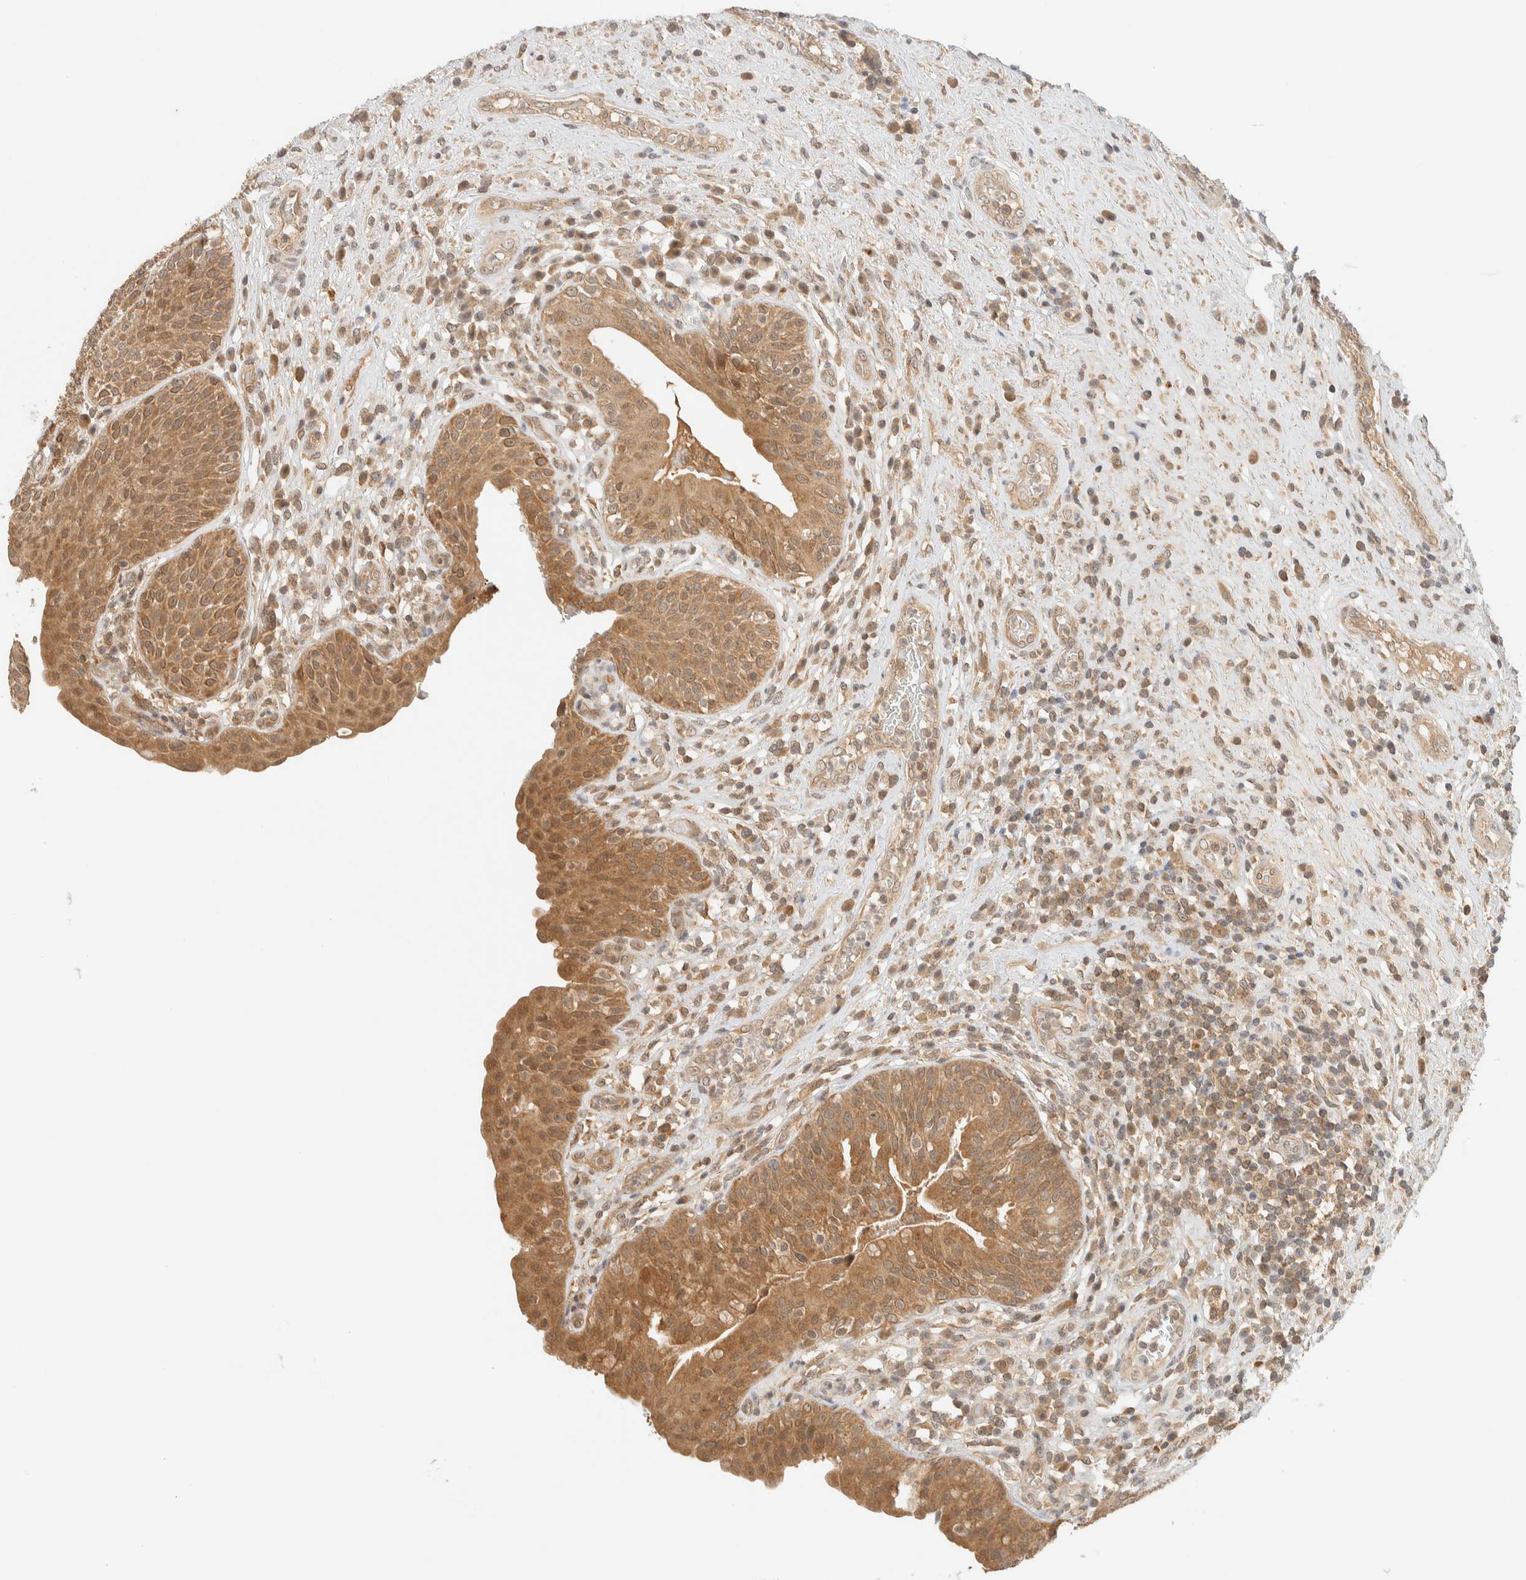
{"staining": {"intensity": "moderate", "quantity": ">75%", "location": "cytoplasmic/membranous"}, "tissue": "urinary bladder", "cell_type": "Urothelial cells", "image_type": "normal", "snomed": [{"axis": "morphology", "description": "Normal tissue, NOS"}, {"axis": "topography", "description": "Urinary bladder"}], "caption": "Protein expression analysis of unremarkable human urinary bladder reveals moderate cytoplasmic/membranous expression in about >75% of urothelial cells. (DAB = brown stain, brightfield microscopy at high magnification).", "gene": "KIFAP3", "patient": {"sex": "female", "age": 62}}